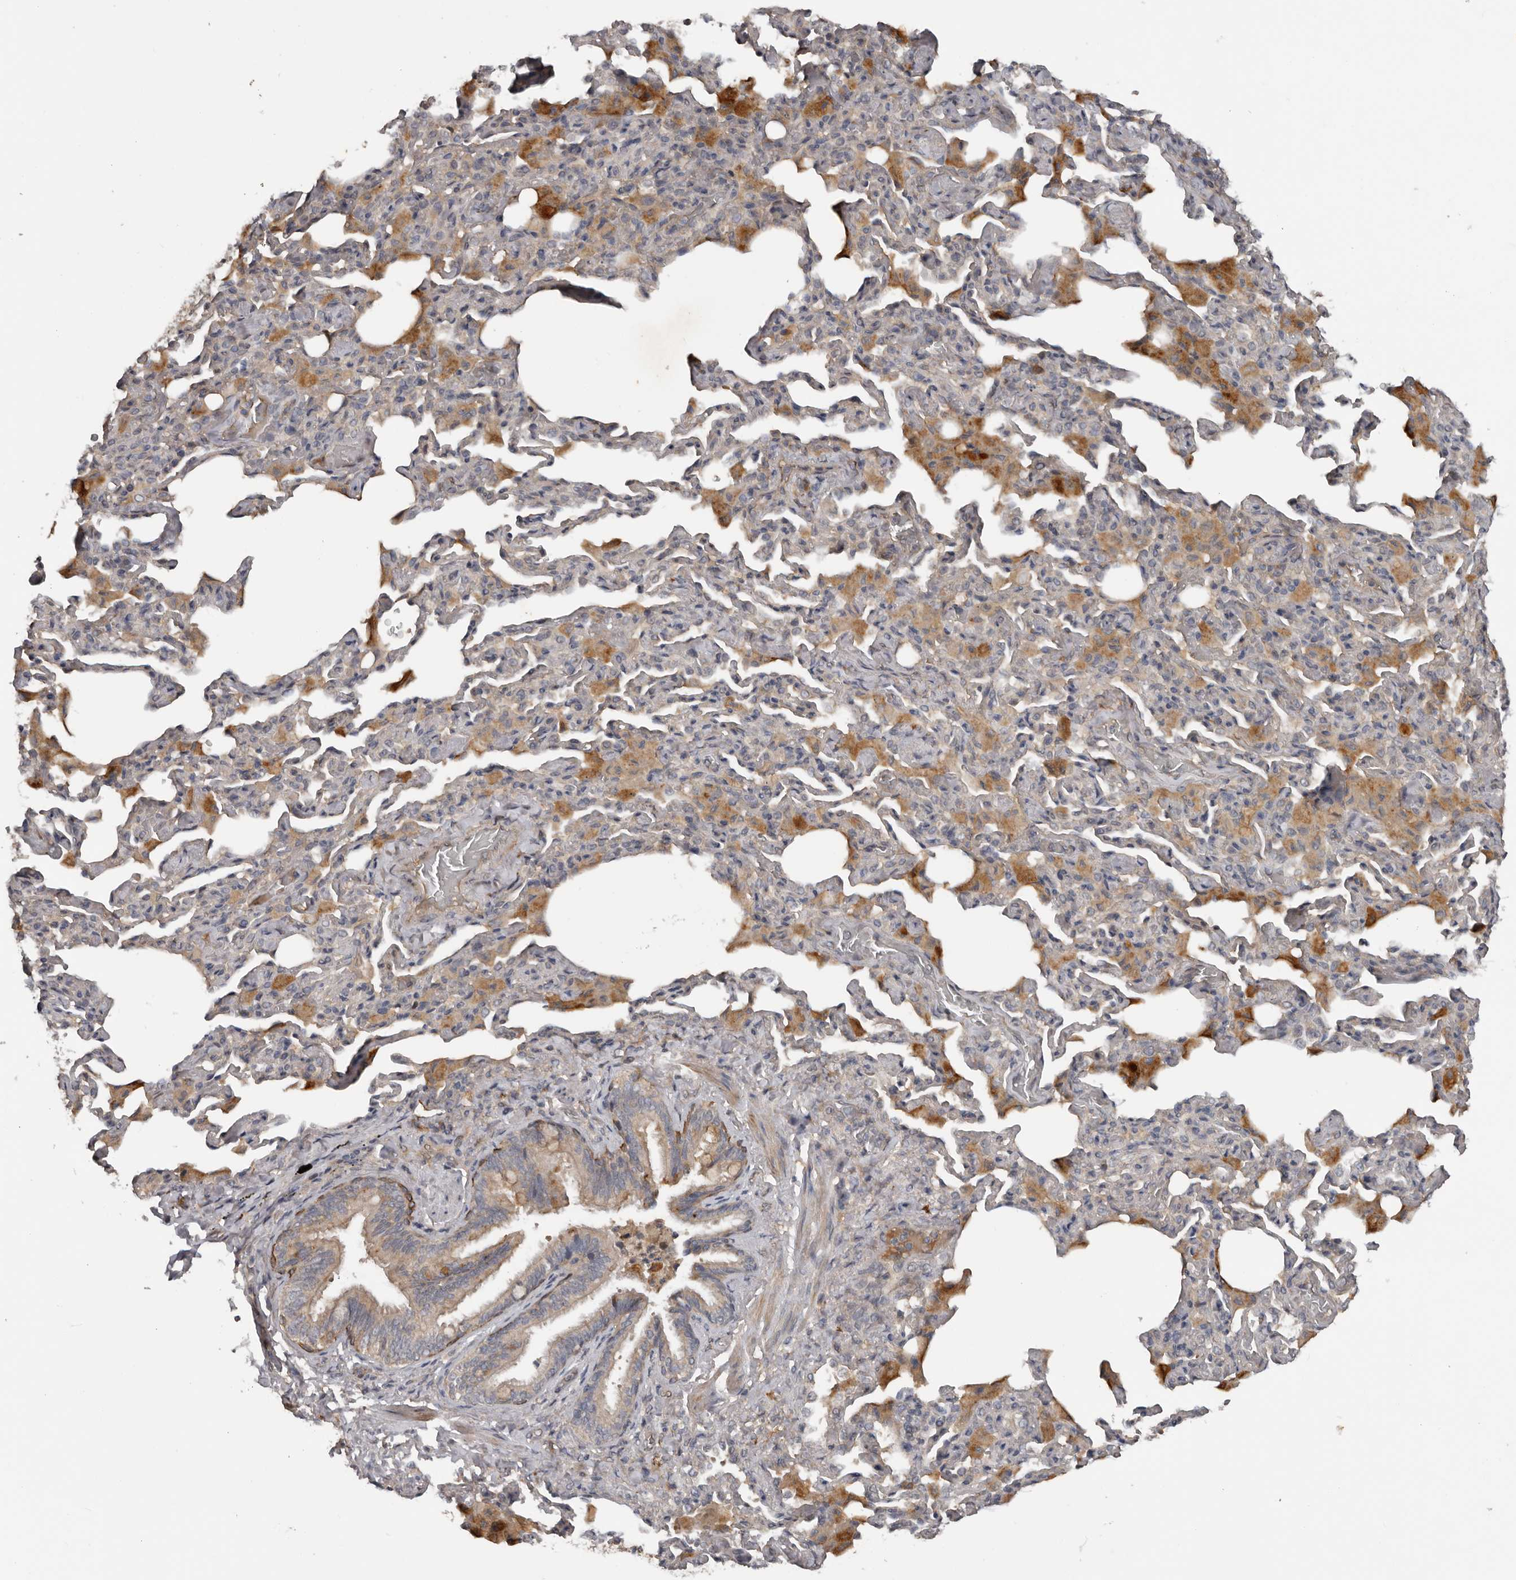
{"staining": {"intensity": "strong", "quantity": "<25%", "location": "cytoplasmic/membranous"}, "tissue": "bronchus", "cell_type": "Respiratory epithelial cells", "image_type": "normal", "snomed": [{"axis": "morphology", "description": "Normal tissue, NOS"}, {"axis": "morphology", "description": "Inflammation, NOS"}, {"axis": "topography", "description": "Lung"}], "caption": "Human bronchus stained with a brown dye displays strong cytoplasmic/membranous positive positivity in approximately <25% of respiratory epithelial cells.", "gene": "DNAJB4", "patient": {"sex": "female", "age": 46}}